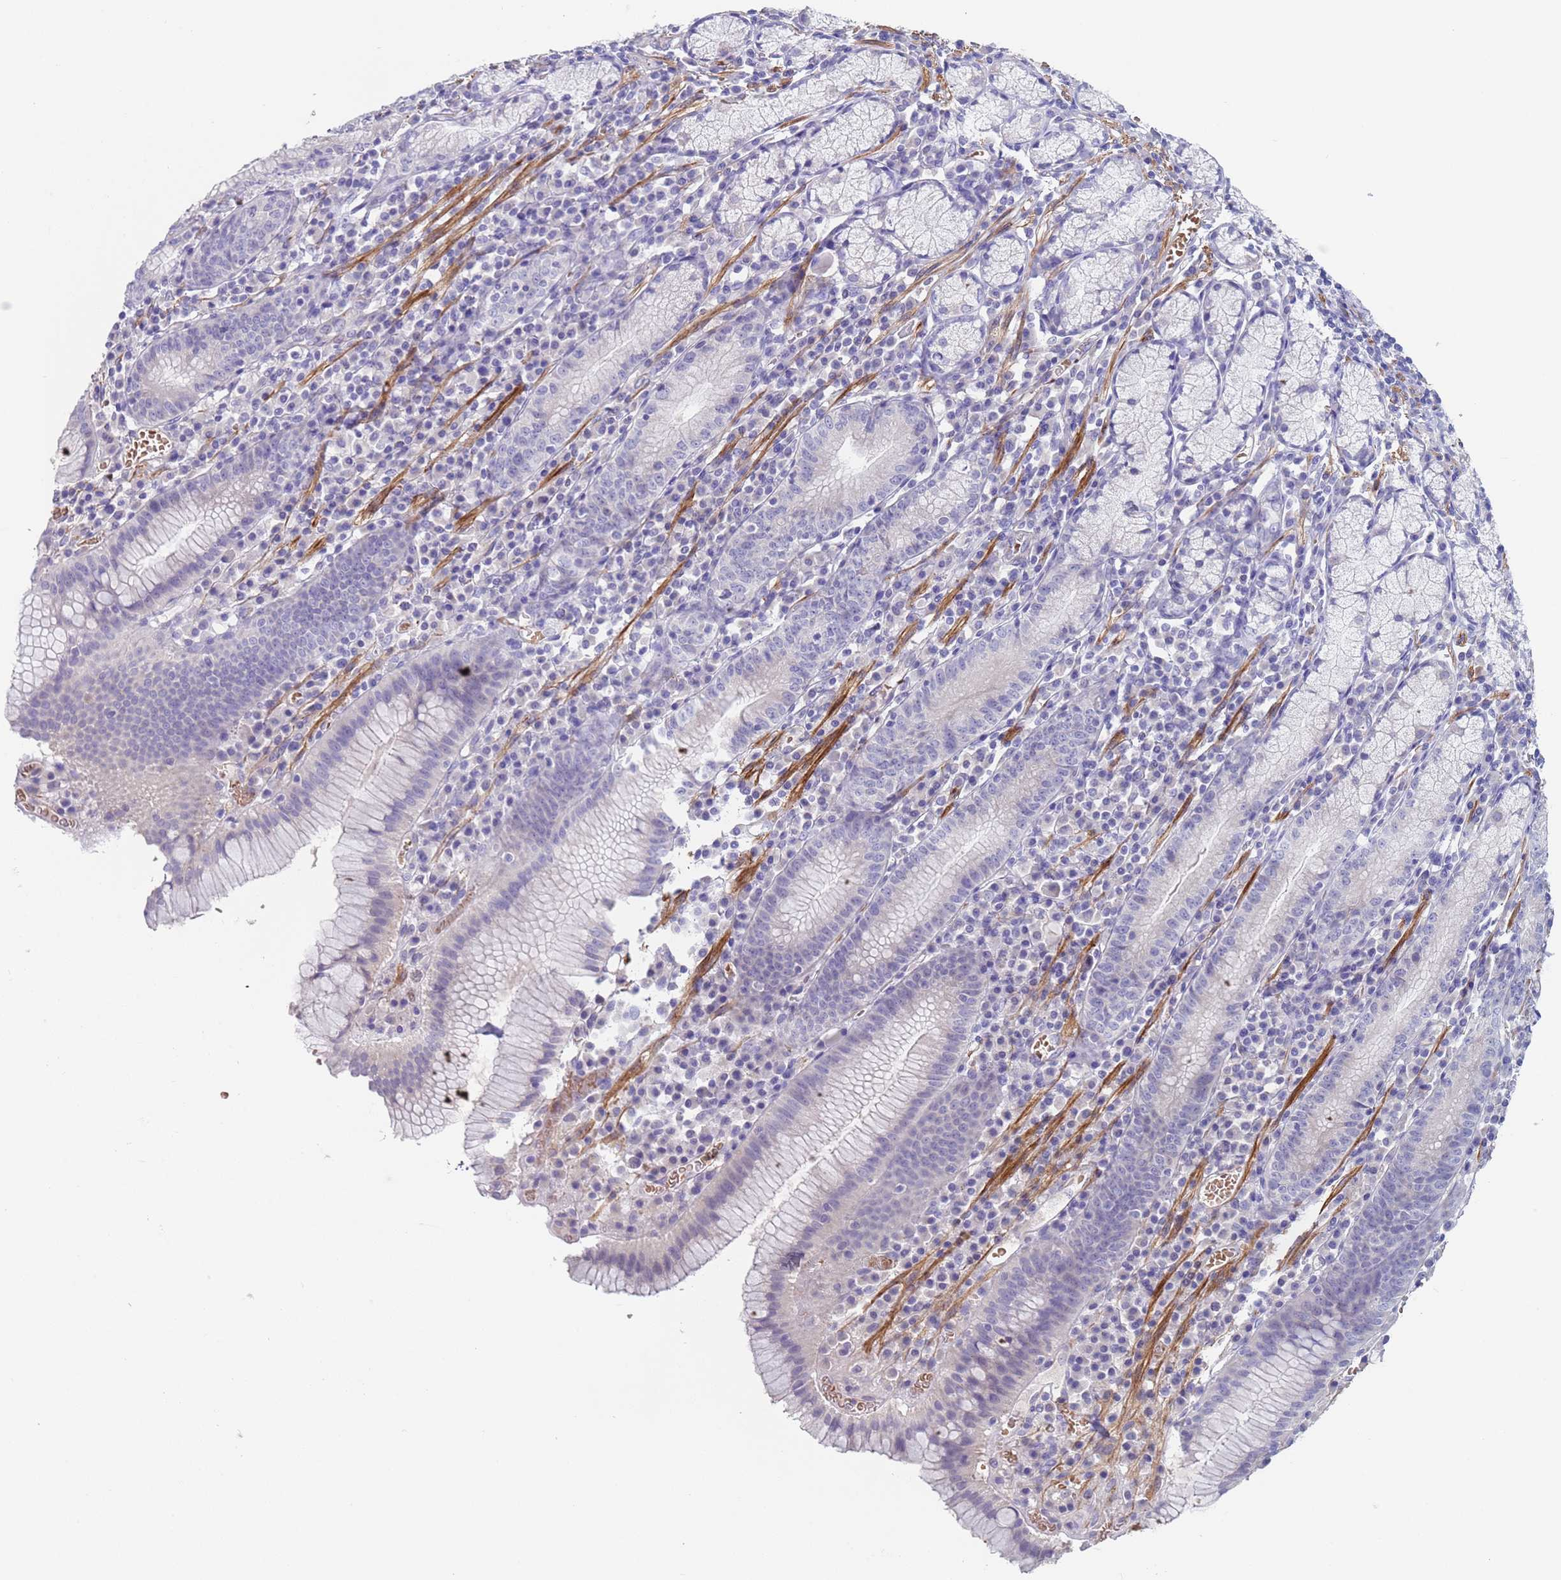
{"staining": {"intensity": "negative", "quantity": "none", "location": "none"}, "tissue": "stomach", "cell_type": "Glandular cells", "image_type": "normal", "snomed": [{"axis": "morphology", "description": "Normal tissue, NOS"}, {"axis": "topography", "description": "Stomach"}], "caption": "The image shows no significant positivity in glandular cells of stomach. (DAB (3,3'-diaminobenzidine) immunohistochemistry (IHC) visualized using brightfield microscopy, high magnification).", "gene": "KBTBD3", "patient": {"sex": "male", "age": 55}}